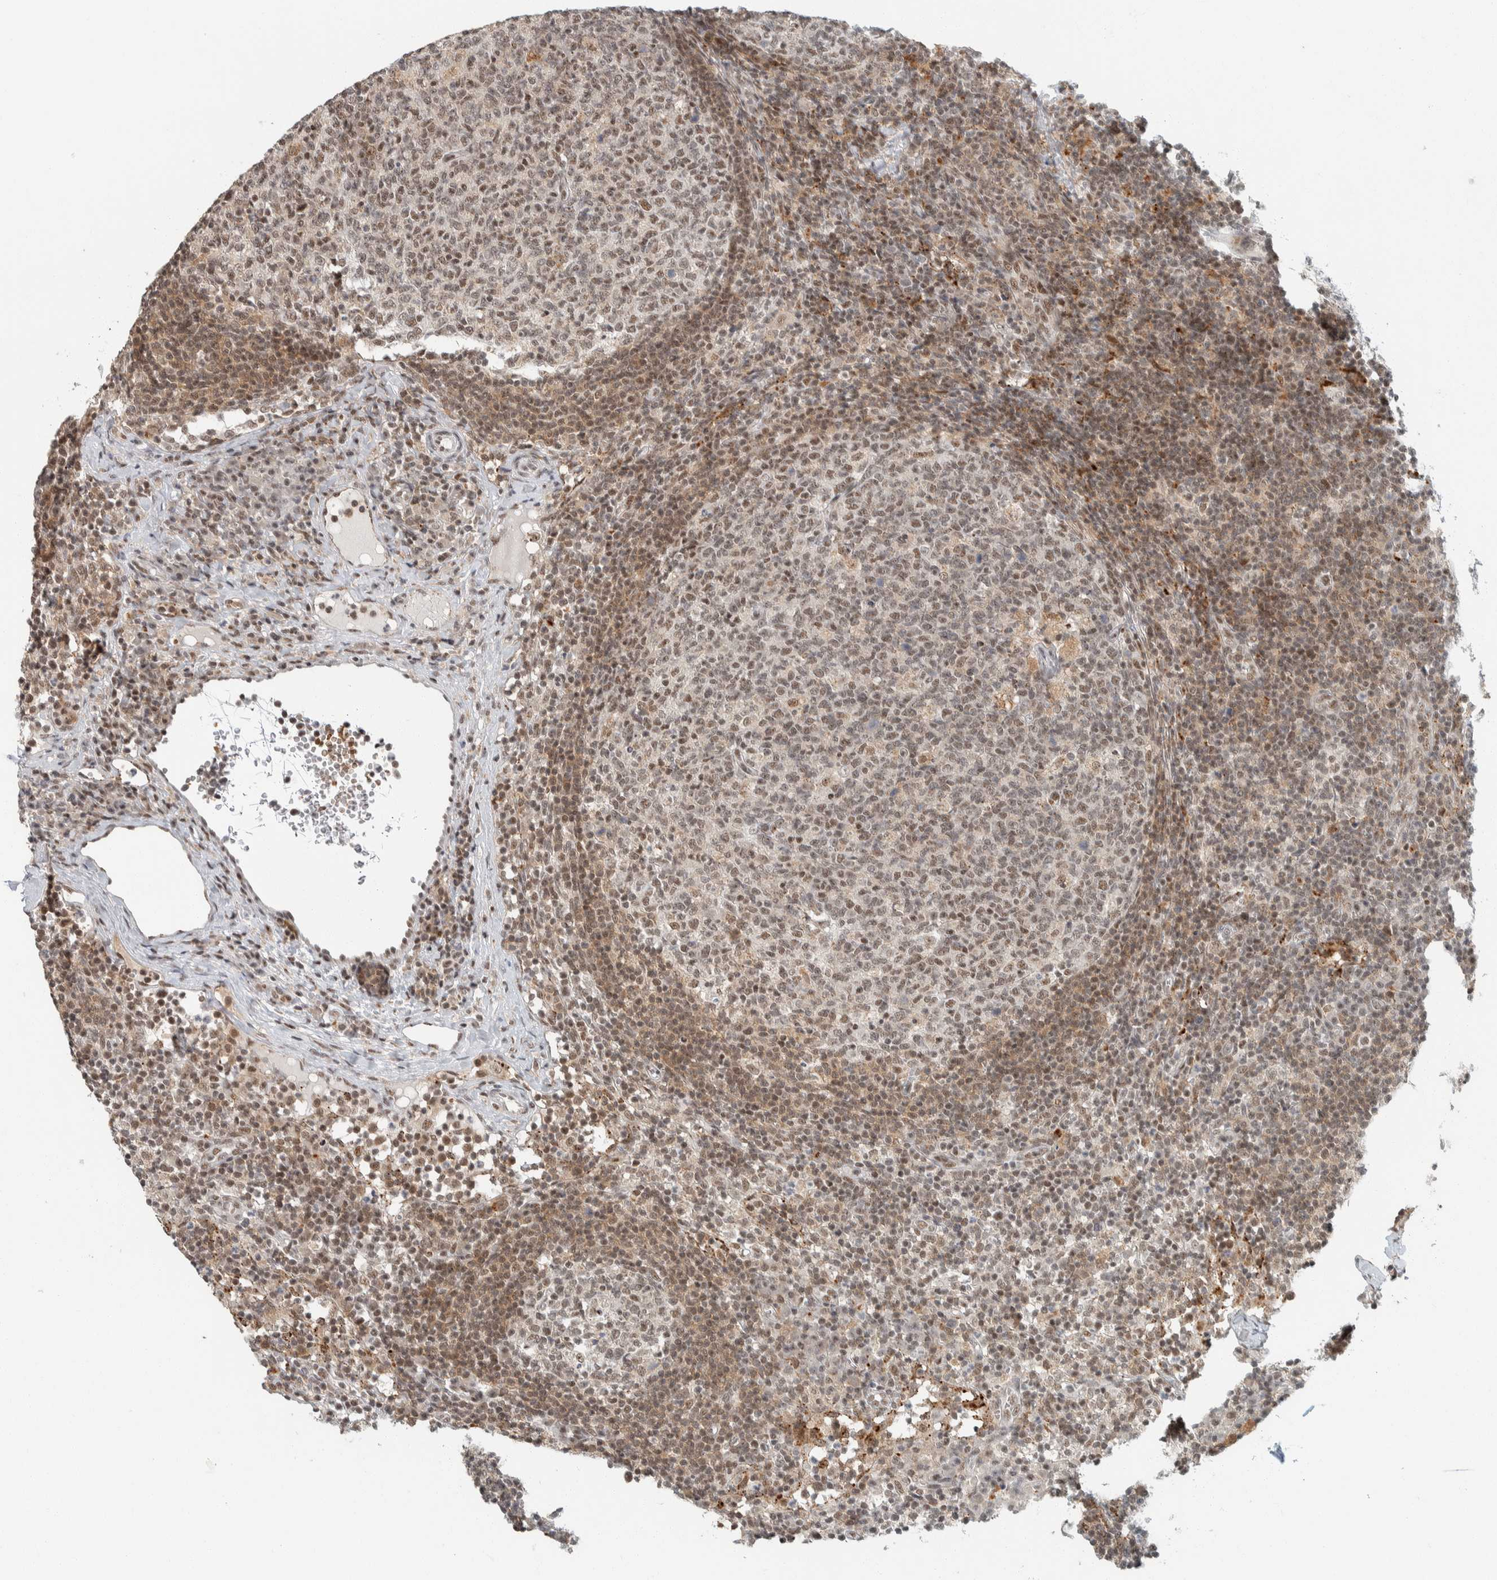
{"staining": {"intensity": "weak", "quantity": "25%-75%", "location": "nuclear"}, "tissue": "lymph node", "cell_type": "Germinal center cells", "image_type": "normal", "snomed": [{"axis": "morphology", "description": "Normal tissue, NOS"}, {"axis": "morphology", "description": "Inflammation, NOS"}, {"axis": "topography", "description": "Lymph node"}], "caption": "Weak nuclear staining is appreciated in about 25%-75% of germinal center cells in benign lymph node.", "gene": "ZBTB2", "patient": {"sex": "male", "age": 55}}